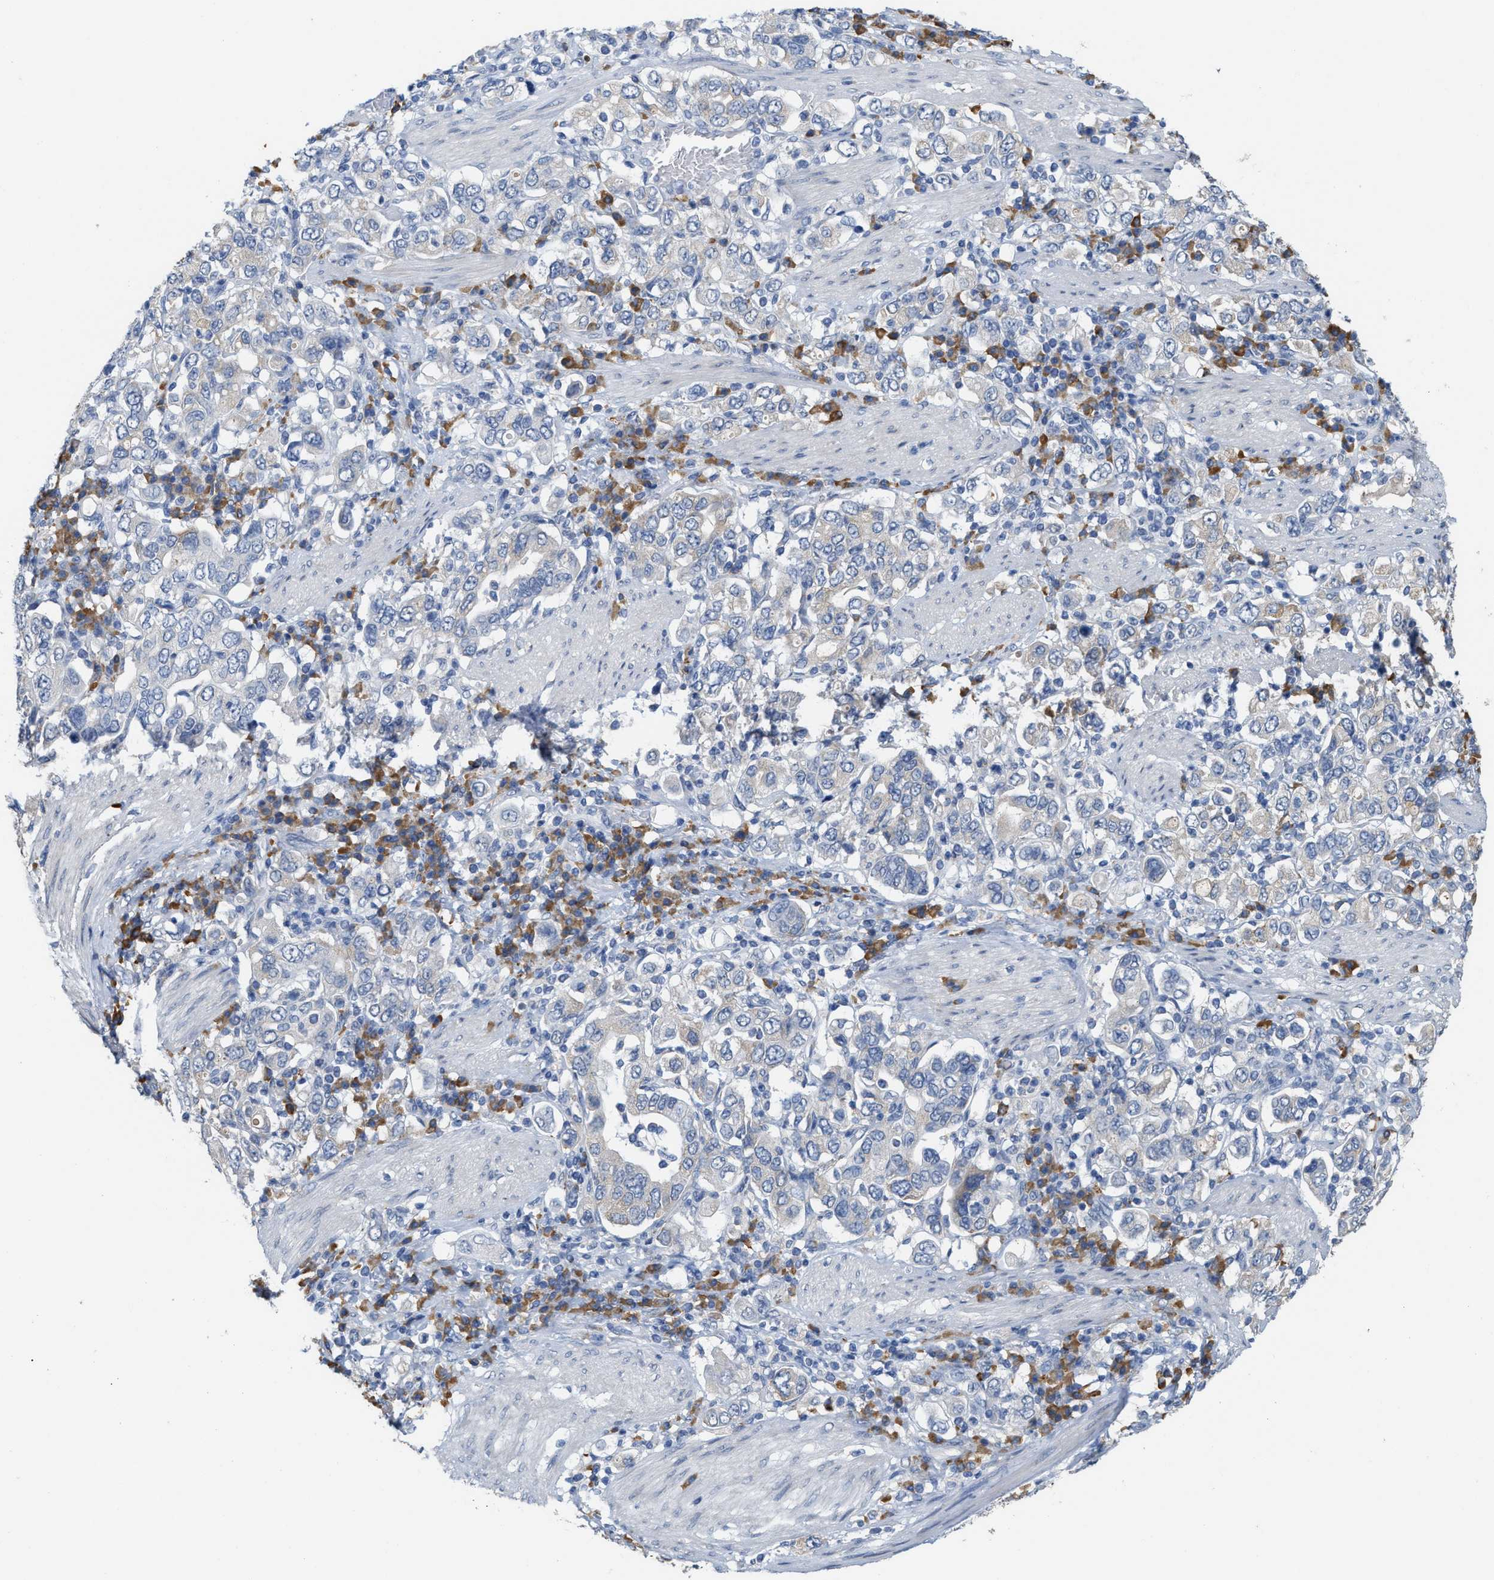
{"staining": {"intensity": "weak", "quantity": "<25%", "location": "cytoplasmic/membranous"}, "tissue": "stomach cancer", "cell_type": "Tumor cells", "image_type": "cancer", "snomed": [{"axis": "morphology", "description": "Adenocarcinoma, NOS"}, {"axis": "topography", "description": "Stomach, upper"}], "caption": "Human stomach cancer stained for a protein using IHC exhibits no staining in tumor cells.", "gene": "RYR2", "patient": {"sex": "male", "age": 62}}